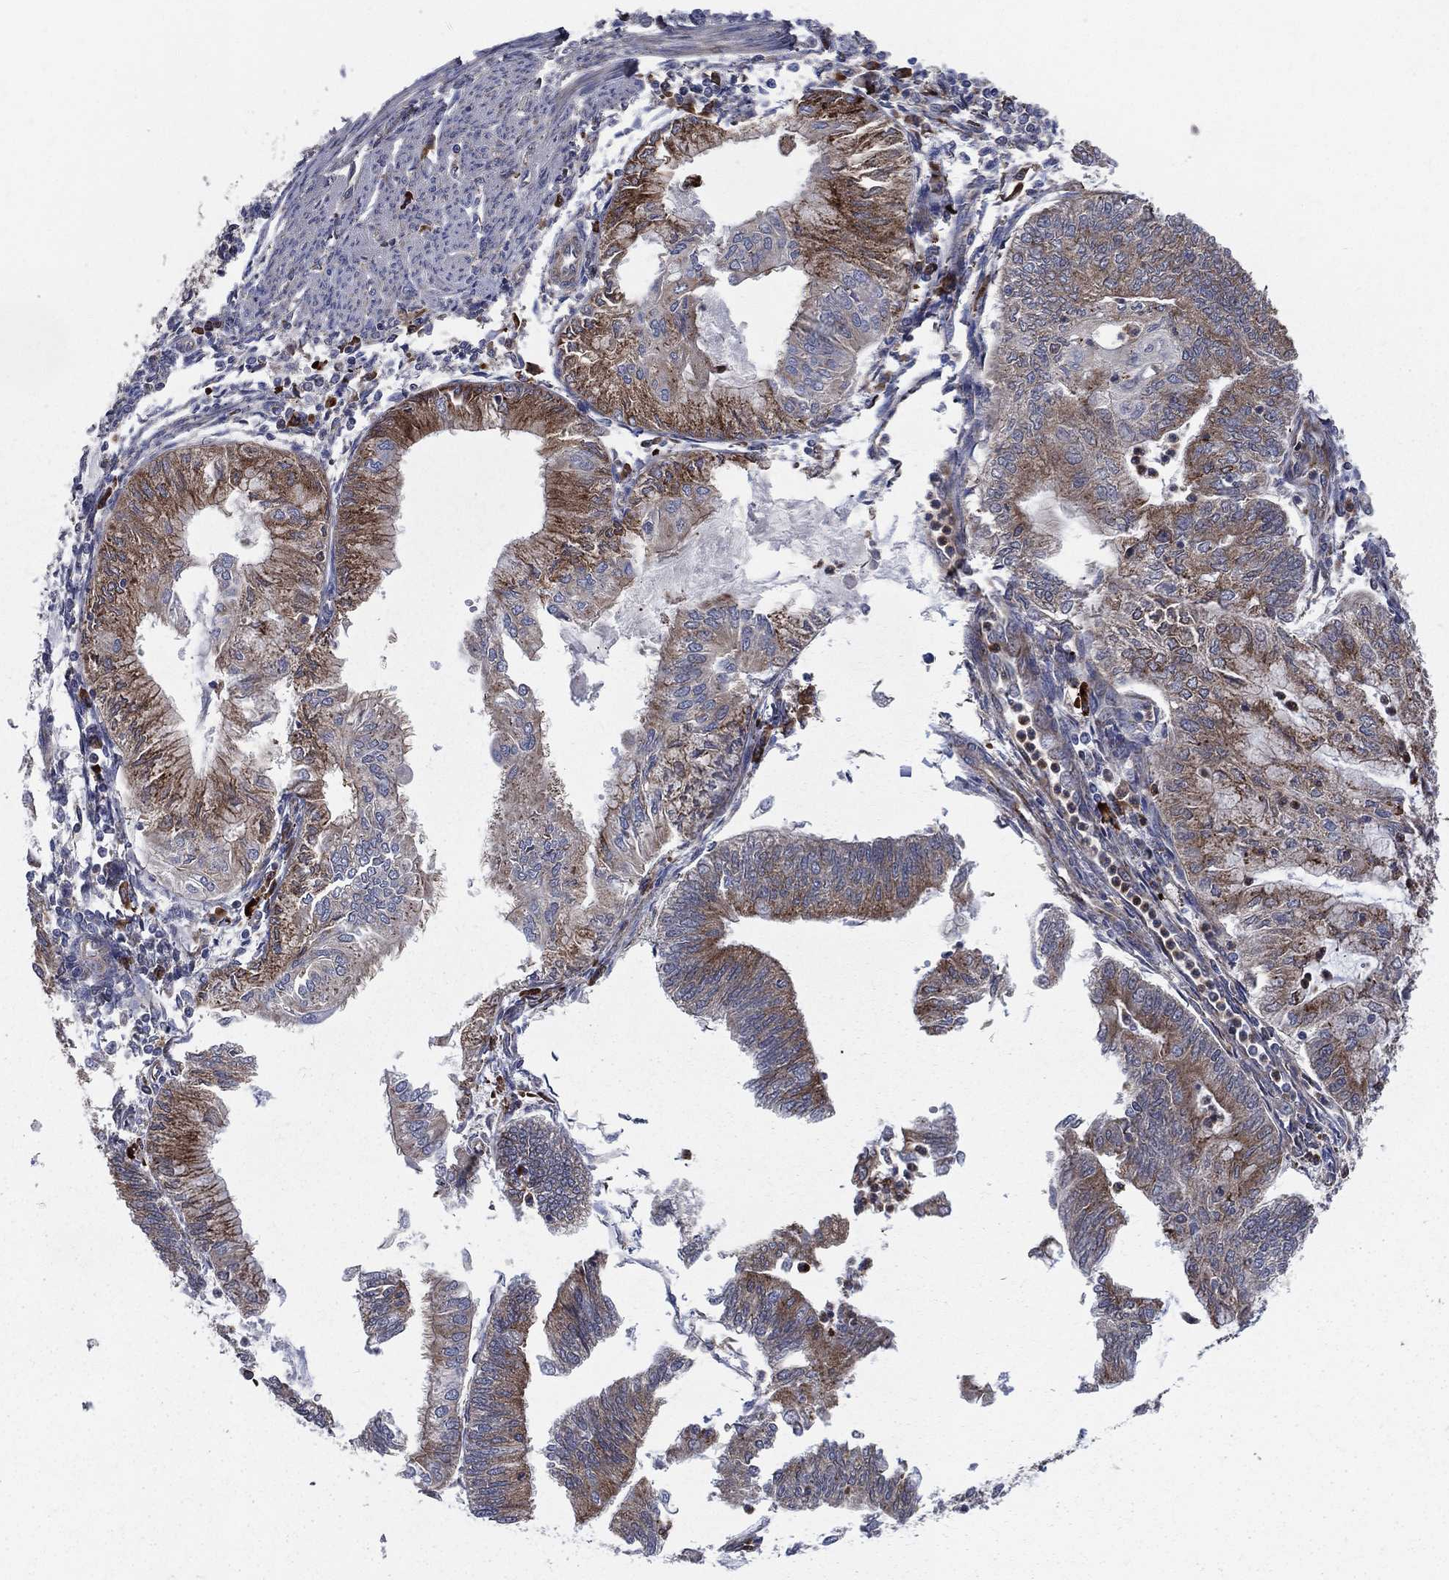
{"staining": {"intensity": "strong", "quantity": "<25%", "location": "cytoplasmic/membranous"}, "tissue": "endometrial cancer", "cell_type": "Tumor cells", "image_type": "cancer", "snomed": [{"axis": "morphology", "description": "Adenocarcinoma, NOS"}, {"axis": "topography", "description": "Endometrium"}], "caption": "A micrograph of endometrial cancer stained for a protein demonstrates strong cytoplasmic/membranous brown staining in tumor cells.", "gene": "CCDC159", "patient": {"sex": "female", "age": 59}}